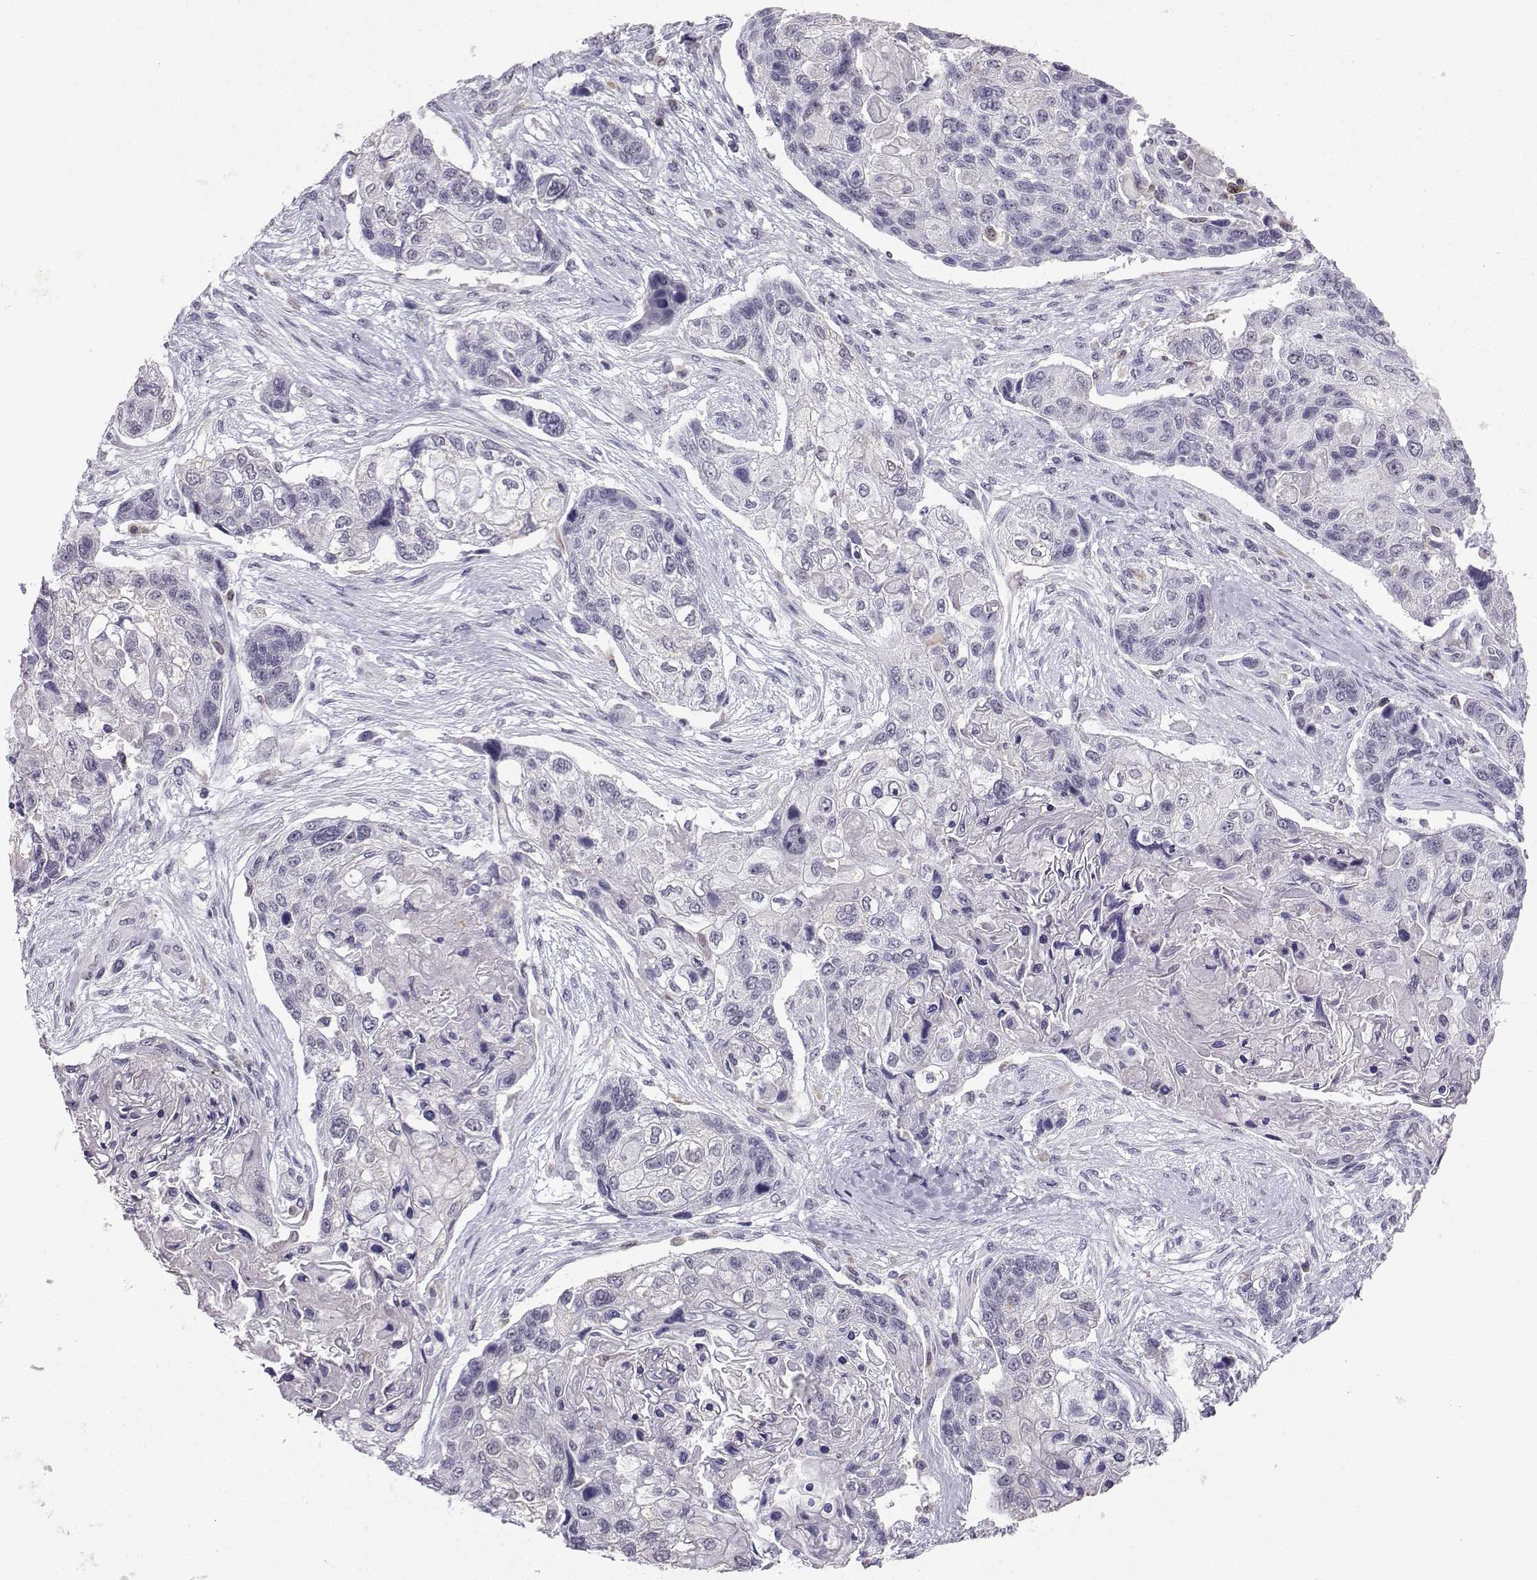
{"staining": {"intensity": "negative", "quantity": "none", "location": "none"}, "tissue": "lung cancer", "cell_type": "Tumor cells", "image_type": "cancer", "snomed": [{"axis": "morphology", "description": "Squamous cell carcinoma, NOS"}, {"axis": "topography", "description": "Lung"}], "caption": "Human lung cancer (squamous cell carcinoma) stained for a protein using immunohistochemistry (IHC) displays no staining in tumor cells.", "gene": "TBR1", "patient": {"sex": "male", "age": 69}}